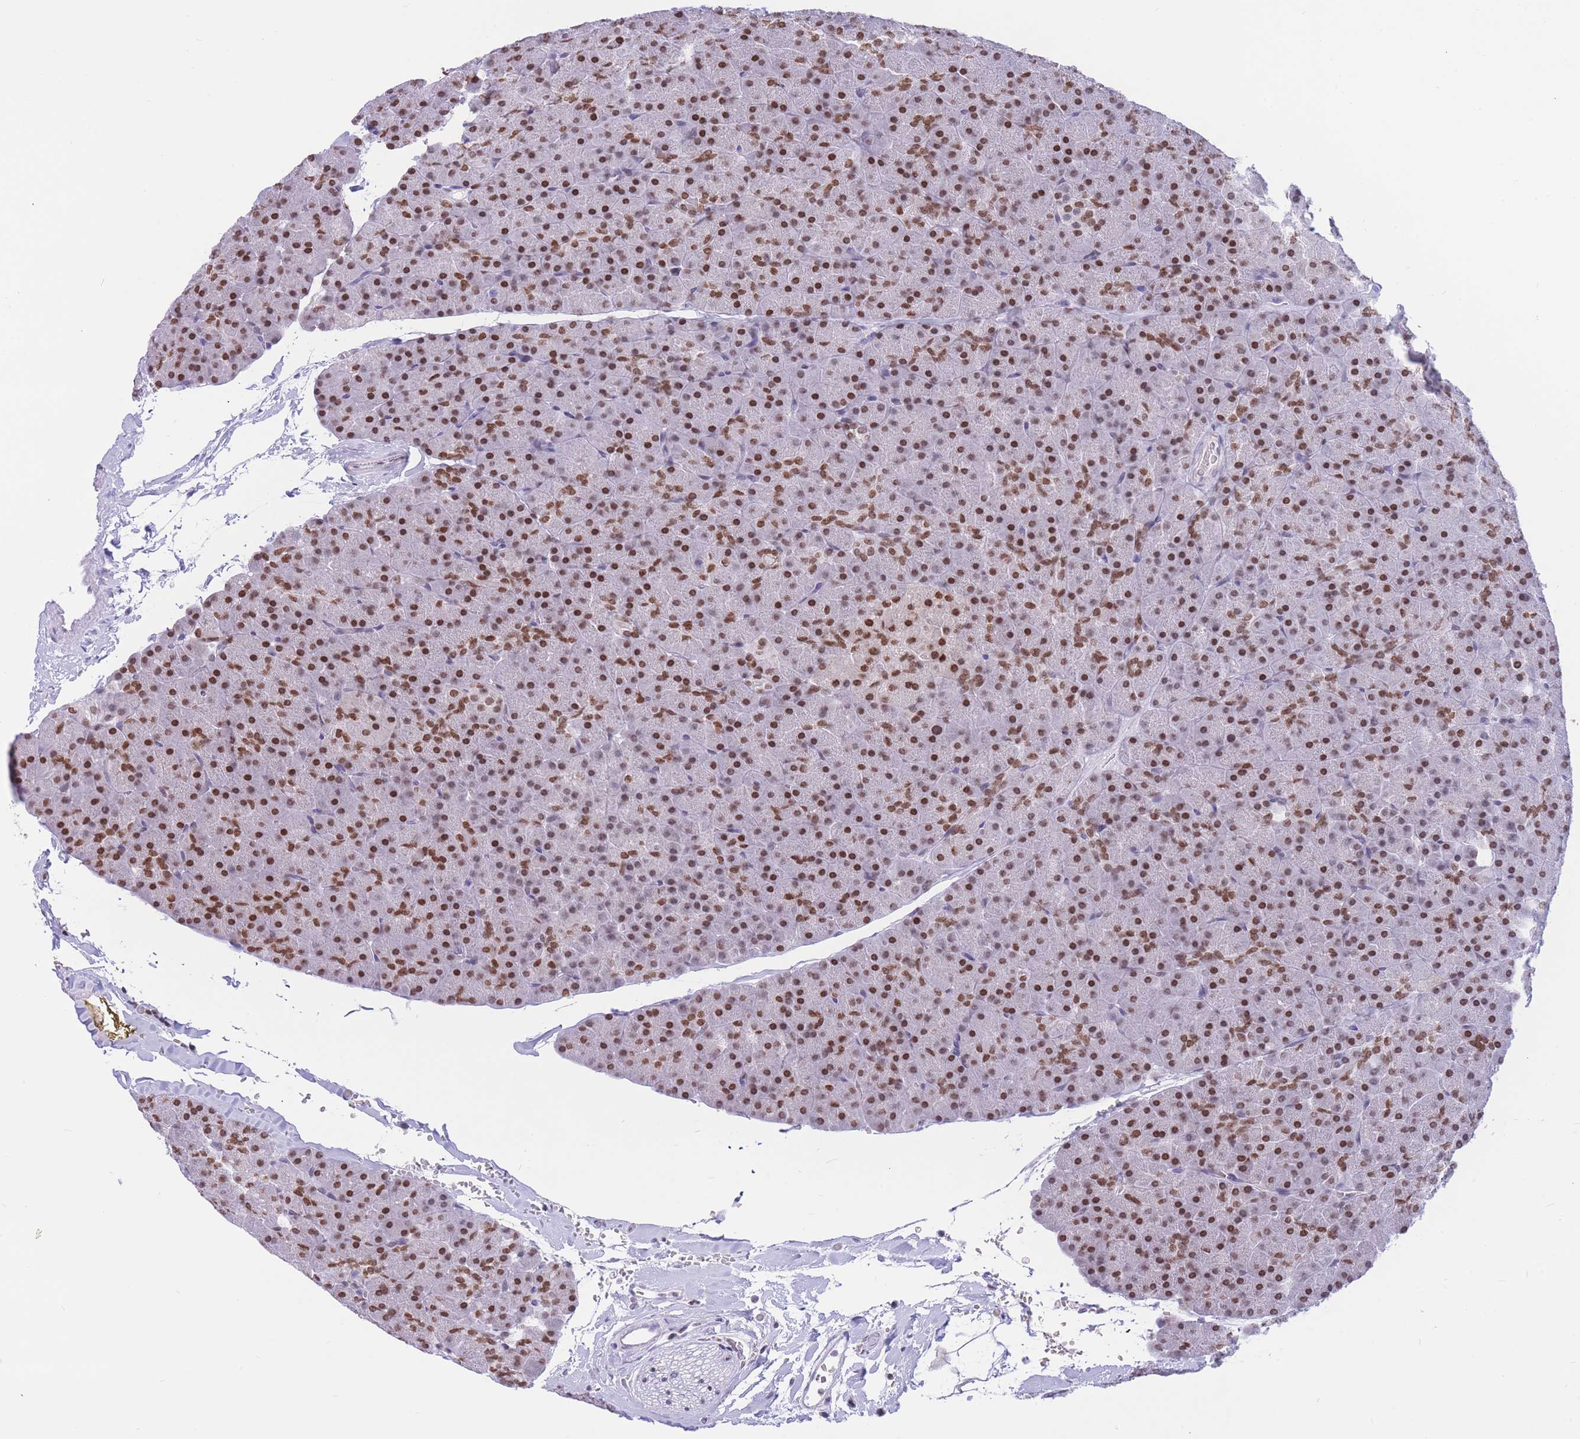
{"staining": {"intensity": "moderate", "quantity": "25%-75%", "location": "nuclear"}, "tissue": "pancreas", "cell_type": "Exocrine glandular cells", "image_type": "normal", "snomed": [{"axis": "morphology", "description": "Normal tissue, NOS"}, {"axis": "topography", "description": "Pancreas"}], "caption": "A photomicrograph showing moderate nuclear positivity in approximately 25%-75% of exocrine glandular cells in benign pancreas, as visualized by brown immunohistochemical staining.", "gene": "HMGN1", "patient": {"sex": "male", "age": 36}}